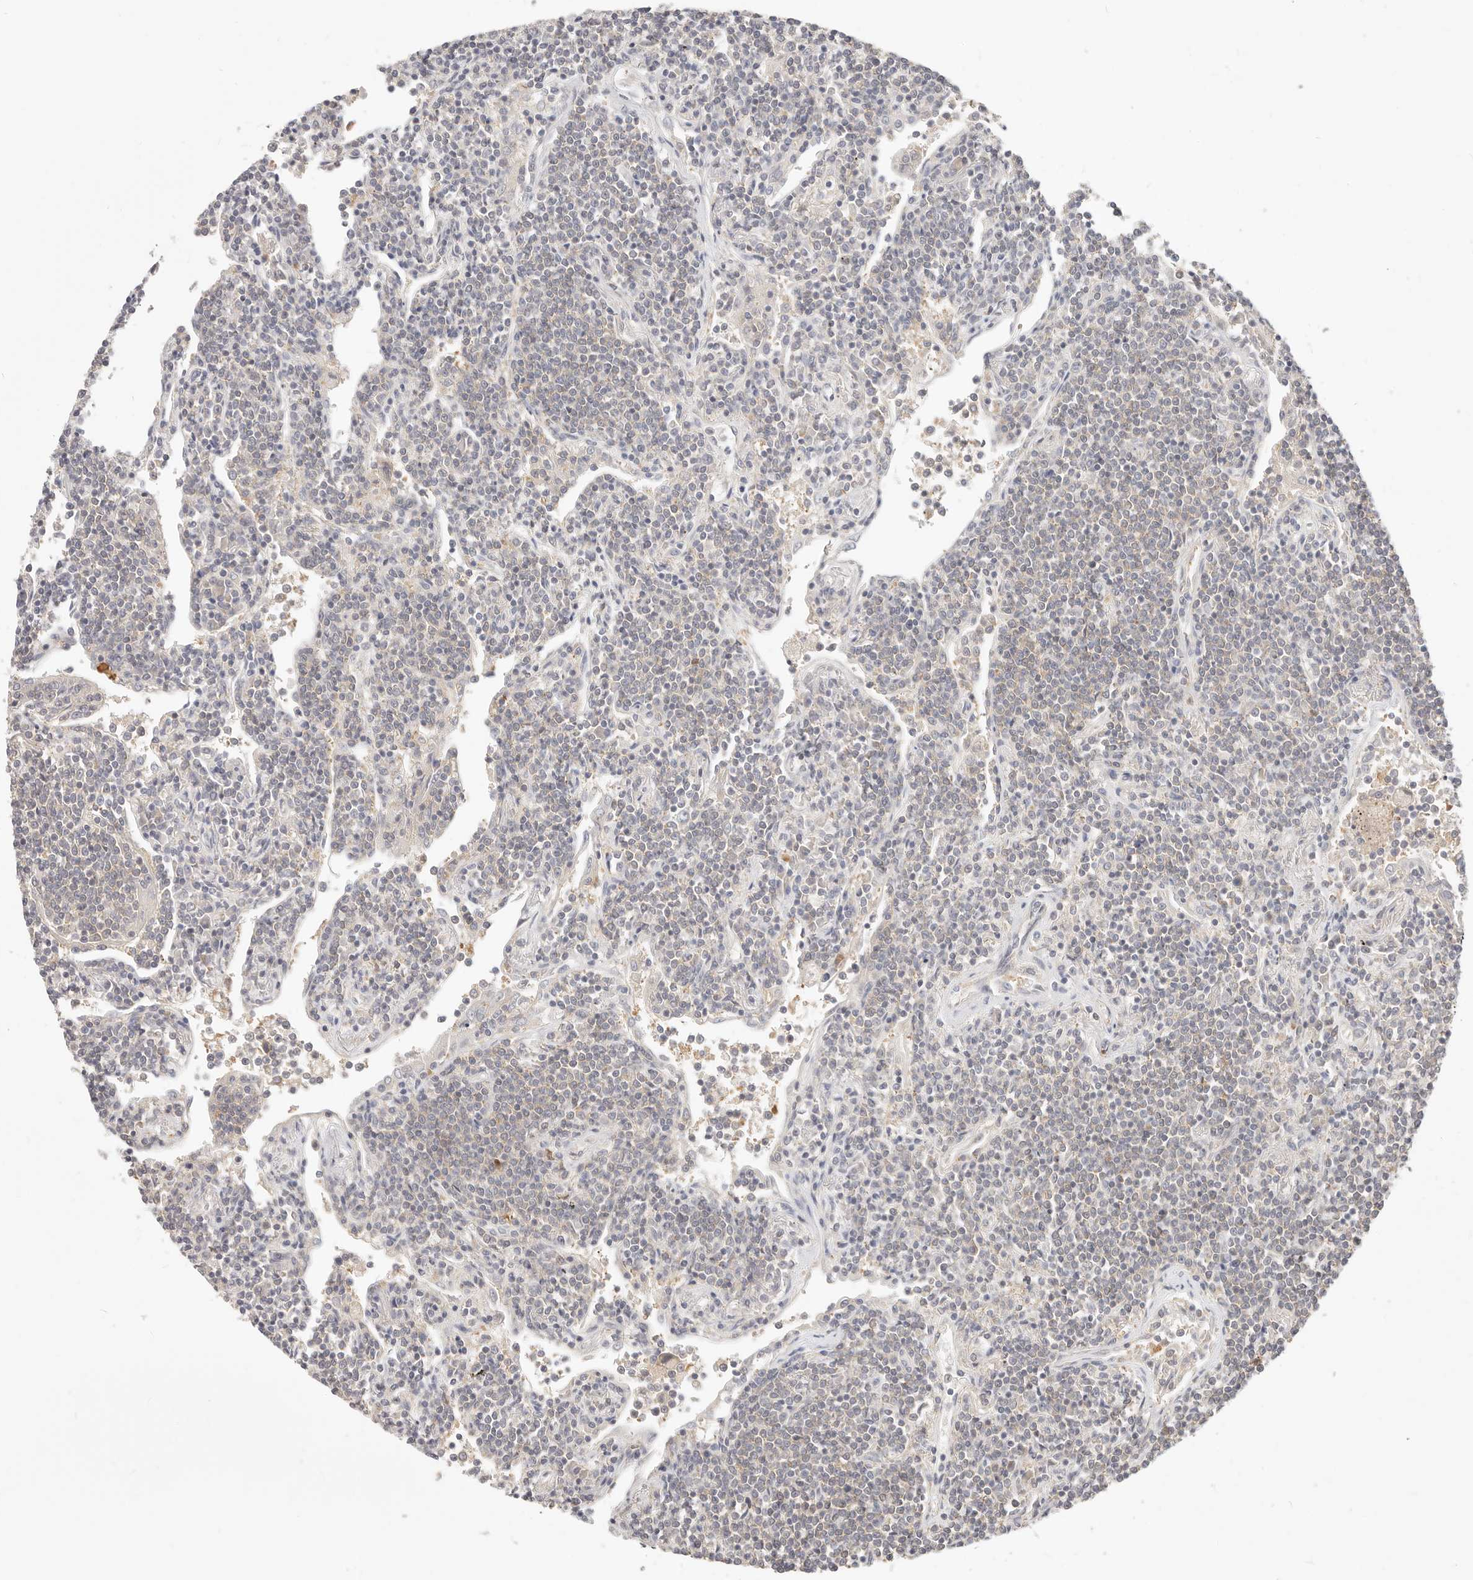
{"staining": {"intensity": "negative", "quantity": "none", "location": "none"}, "tissue": "lymphoma", "cell_type": "Tumor cells", "image_type": "cancer", "snomed": [{"axis": "morphology", "description": "Malignant lymphoma, non-Hodgkin's type, Low grade"}, {"axis": "topography", "description": "Lung"}], "caption": "High power microscopy photomicrograph of an immunohistochemistry histopathology image of lymphoma, revealing no significant expression in tumor cells.", "gene": "DTNBP1", "patient": {"sex": "female", "age": 71}}